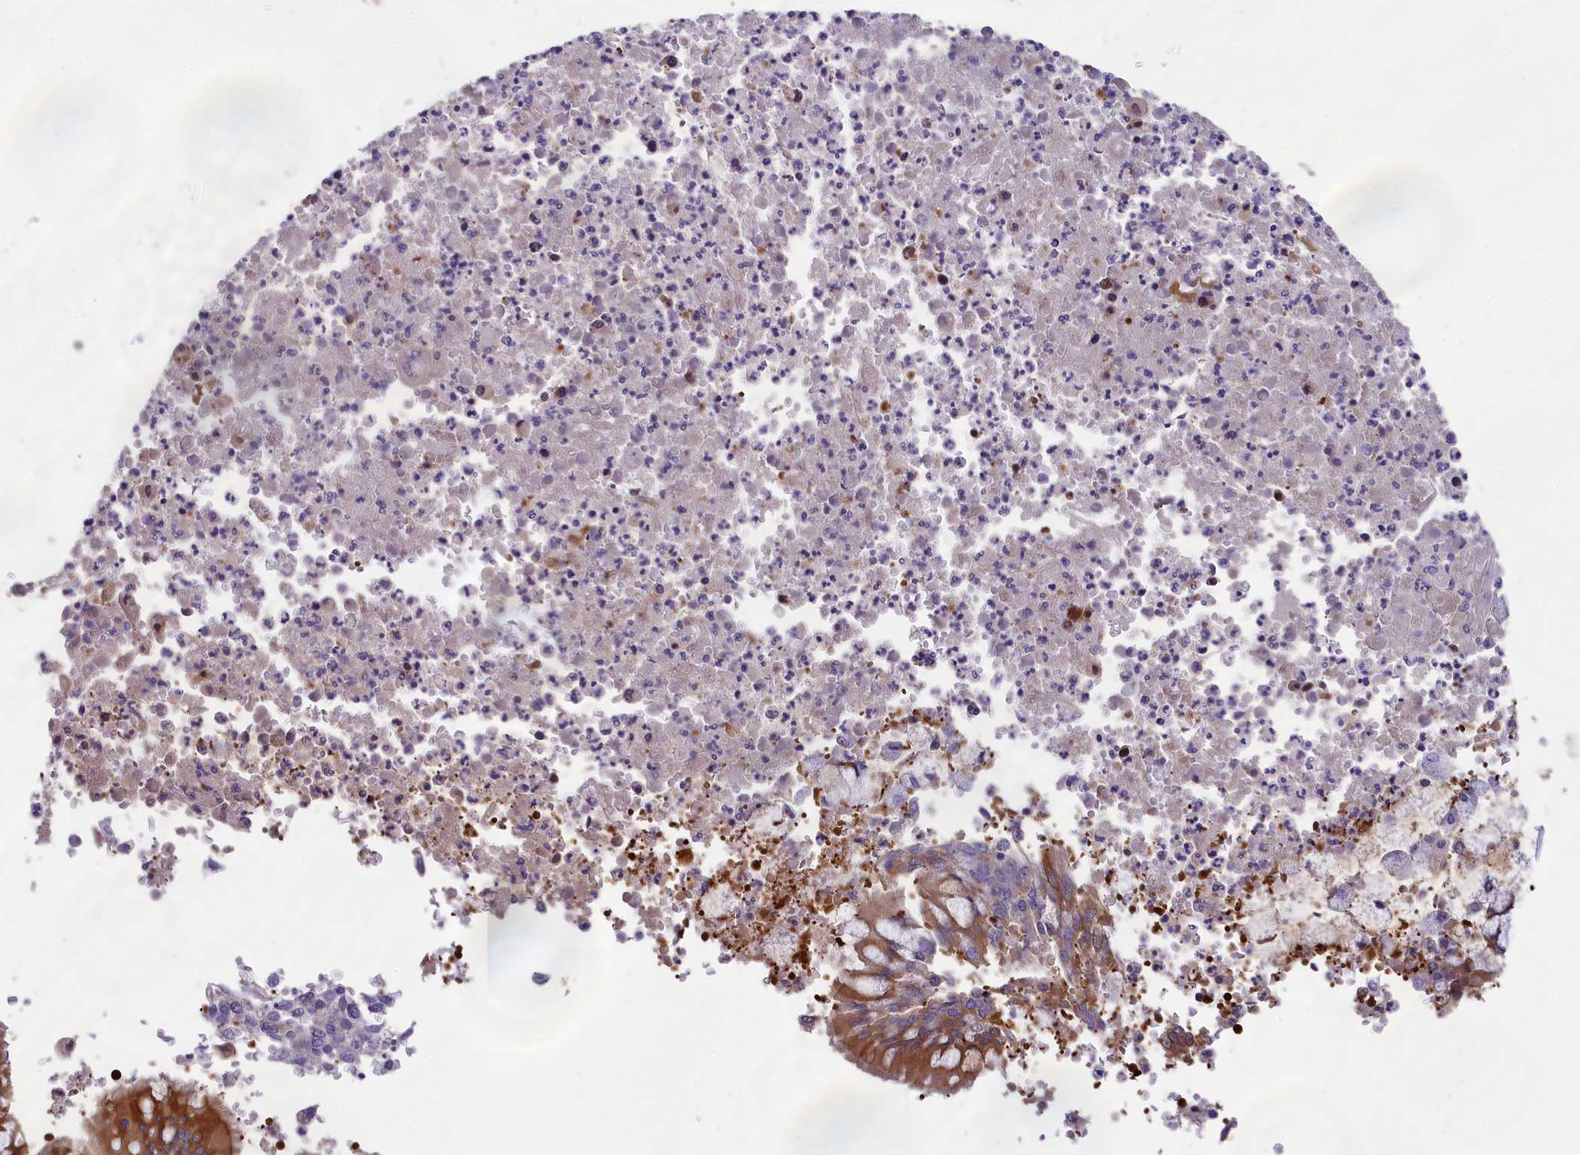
{"staining": {"intensity": "moderate", "quantity": ">75%", "location": "cytoplasmic/membranous"}, "tissue": "bronchus", "cell_type": "Respiratory epithelial cells", "image_type": "normal", "snomed": [{"axis": "morphology", "description": "Normal tissue, NOS"}, {"axis": "topography", "description": "Cartilage tissue"}, {"axis": "topography", "description": "Bronchus"}, {"axis": "topography", "description": "Lung"}, {"axis": "topography", "description": "Peripheral nerve tissue"}], "caption": "Respiratory epithelial cells exhibit medium levels of moderate cytoplasmic/membranous expression in about >75% of cells in normal bronchus. The staining was performed using DAB, with brown indicating positive protein expression. Nuclei are stained blue with hematoxylin.", "gene": "ABCC8", "patient": {"sex": "female", "age": 49}}